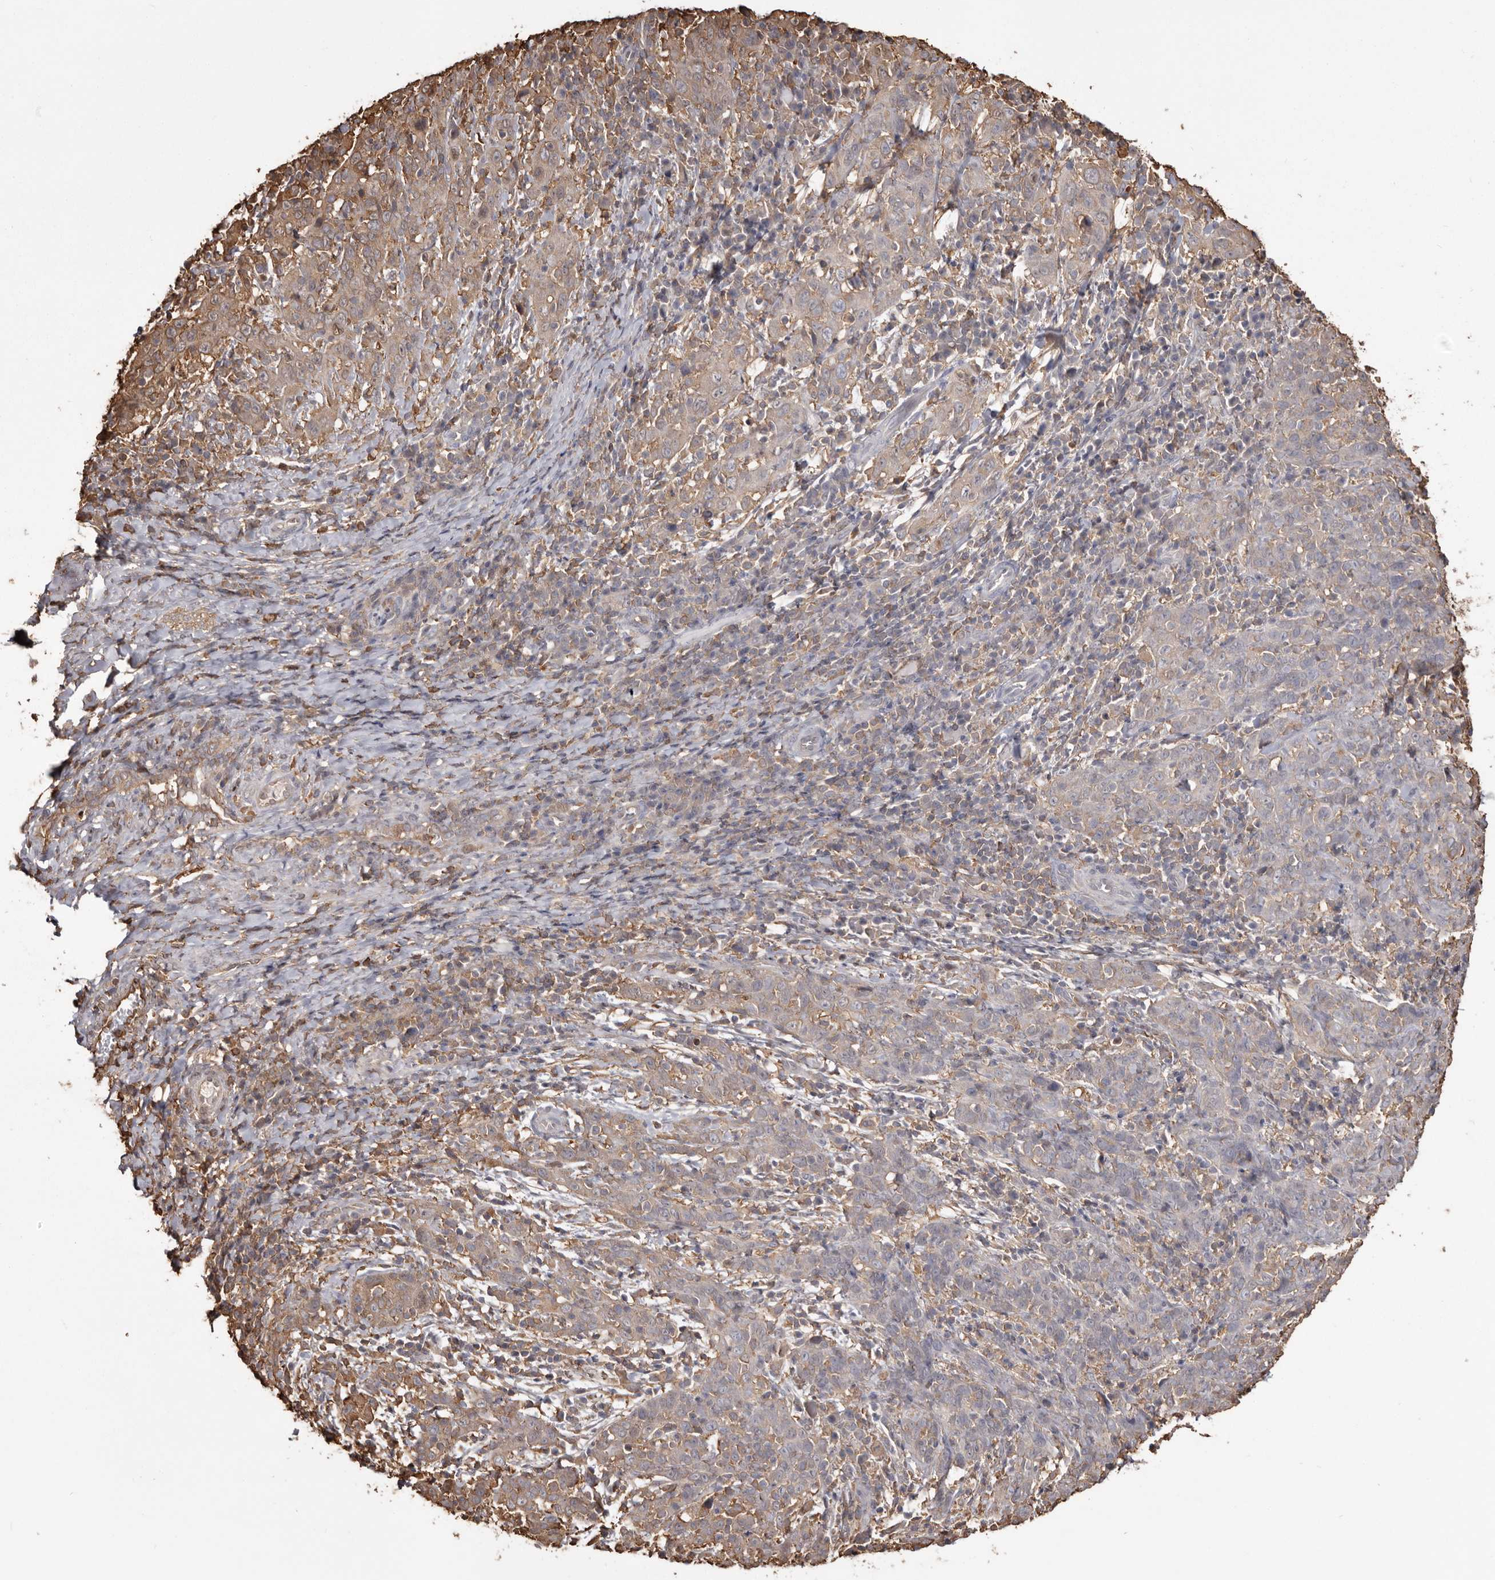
{"staining": {"intensity": "moderate", "quantity": "<25%", "location": "cytoplasmic/membranous"}, "tissue": "cervical cancer", "cell_type": "Tumor cells", "image_type": "cancer", "snomed": [{"axis": "morphology", "description": "Squamous cell carcinoma, NOS"}, {"axis": "topography", "description": "Cervix"}], "caption": "Cervical squamous cell carcinoma was stained to show a protein in brown. There is low levels of moderate cytoplasmic/membranous expression in about <25% of tumor cells.", "gene": "PKM", "patient": {"sex": "female", "age": 46}}